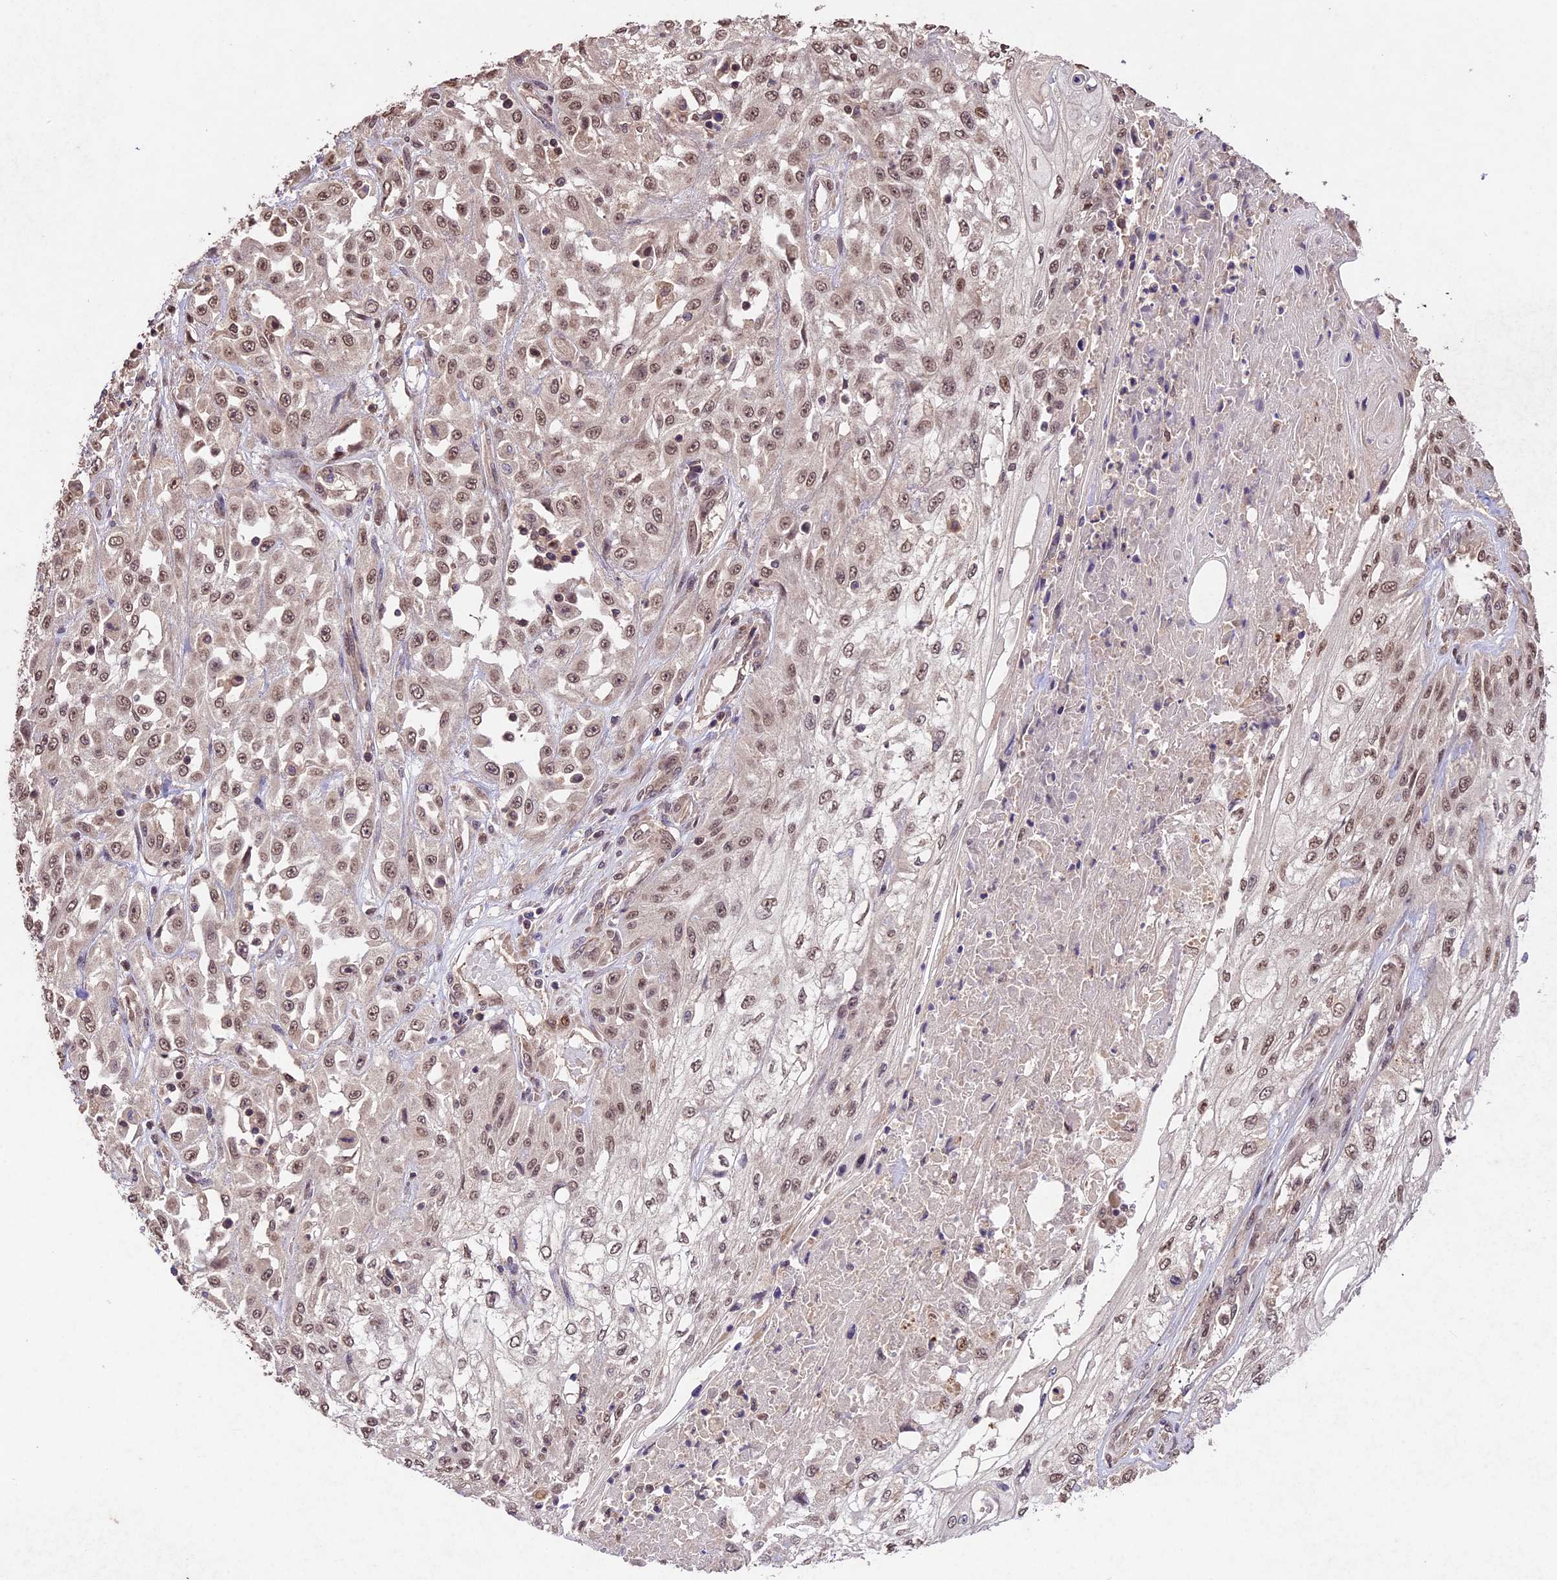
{"staining": {"intensity": "moderate", "quantity": ">75%", "location": "nuclear"}, "tissue": "skin cancer", "cell_type": "Tumor cells", "image_type": "cancer", "snomed": [{"axis": "morphology", "description": "Squamous cell carcinoma, NOS"}, {"axis": "morphology", "description": "Squamous cell carcinoma, metastatic, NOS"}, {"axis": "topography", "description": "Skin"}, {"axis": "topography", "description": "Lymph node"}], "caption": "DAB immunohistochemical staining of human skin squamous cell carcinoma displays moderate nuclear protein expression in approximately >75% of tumor cells. Using DAB (brown) and hematoxylin (blue) stains, captured at high magnification using brightfield microscopy.", "gene": "CDKN2AIP", "patient": {"sex": "male", "age": 75}}